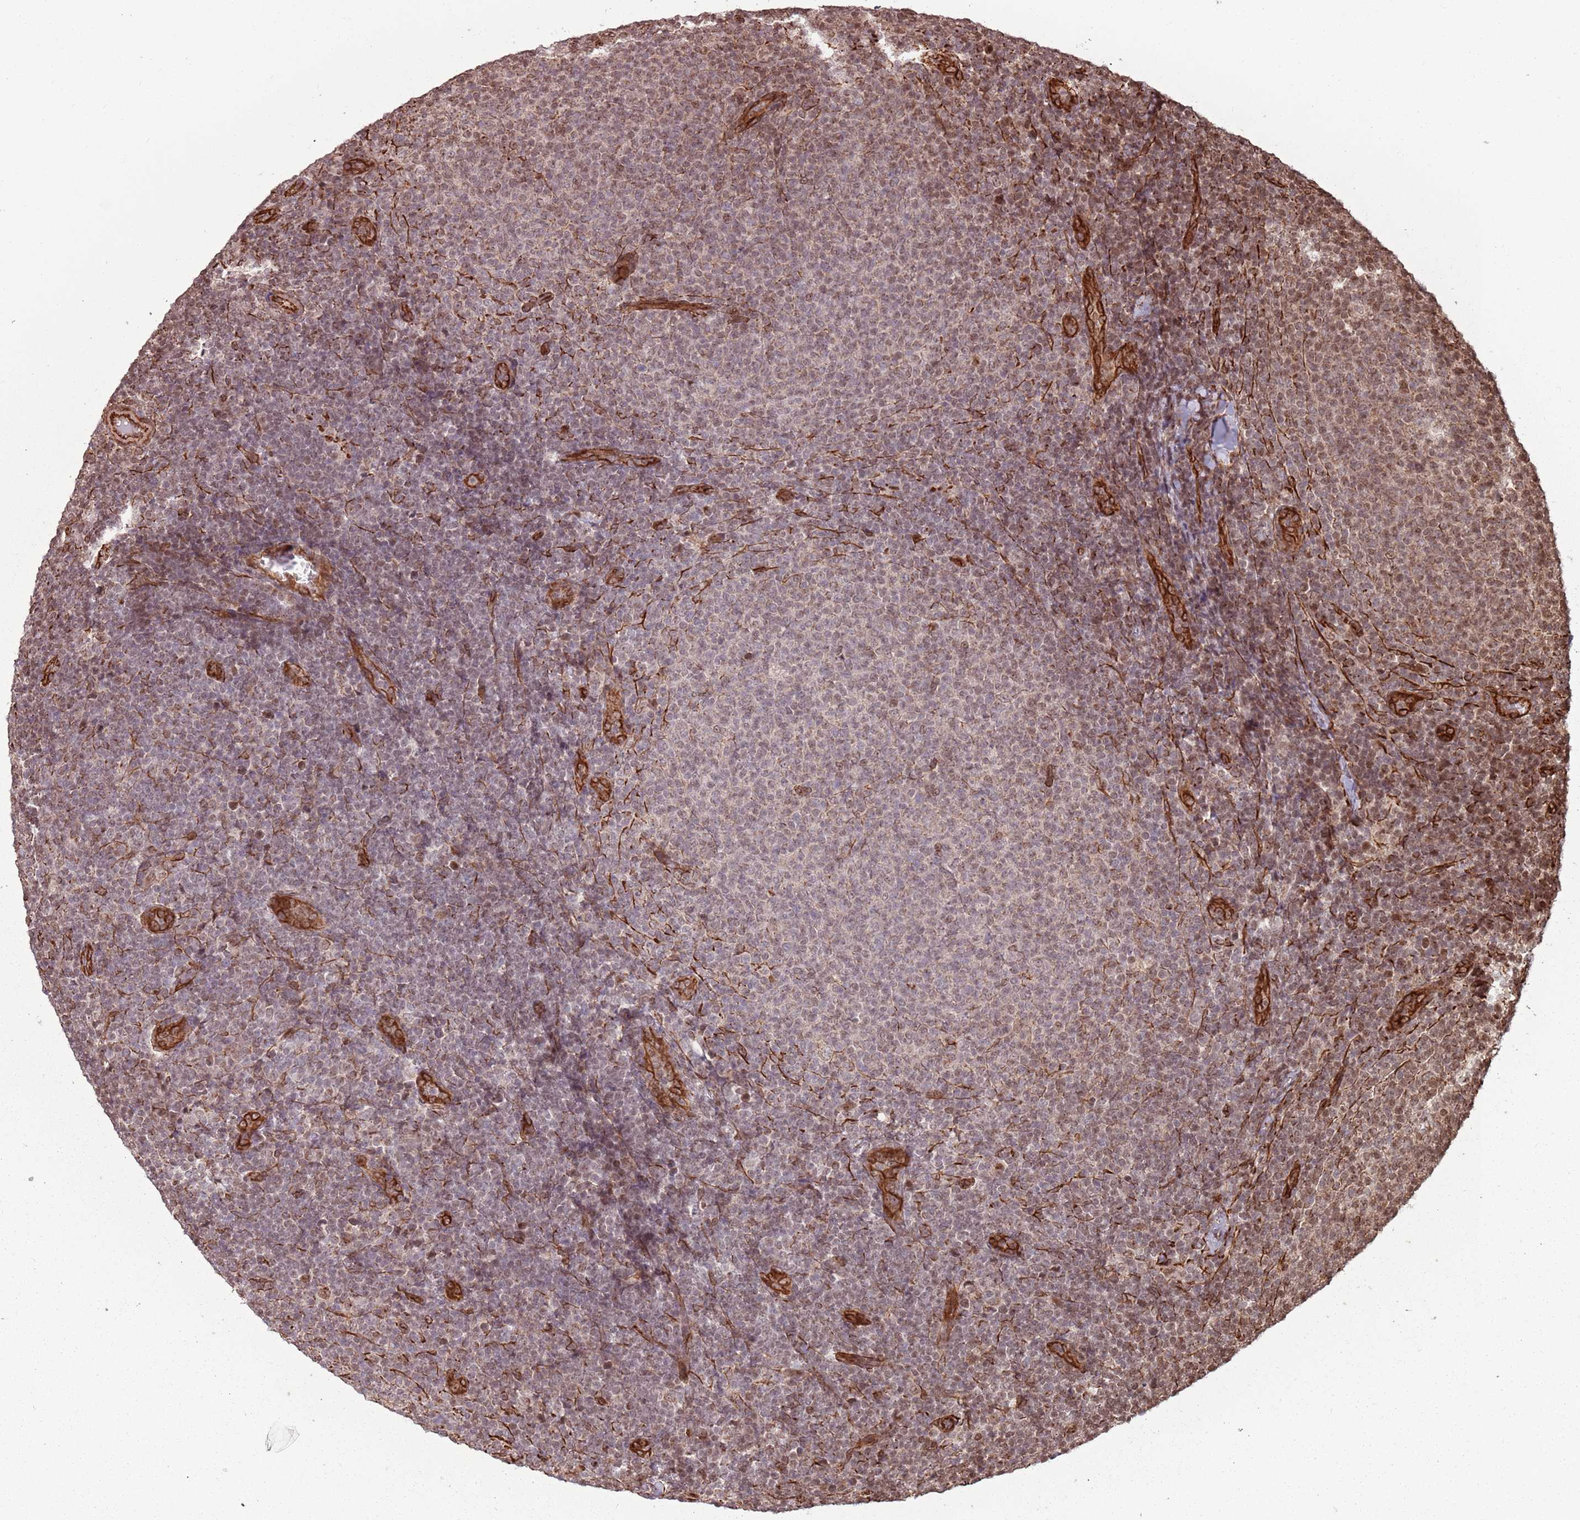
{"staining": {"intensity": "moderate", "quantity": "25%-75%", "location": "nuclear"}, "tissue": "lymphoma", "cell_type": "Tumor cells", "image_type": "cancer", "snomed": [{"axis": "morphology", "description": "Malignant lymphoma, non-Hodgkin's type, Low grade"}, {"axis": "topography", "description": "Lymph node"}], "caption": "Lymphoma tissue displays moderate nuclear staining in about 25%-75% of tumor cells, visualized by immunohistochemistry.", "gene": "ADAMTS3", "patient": {"sex": "male", "age": 66}}